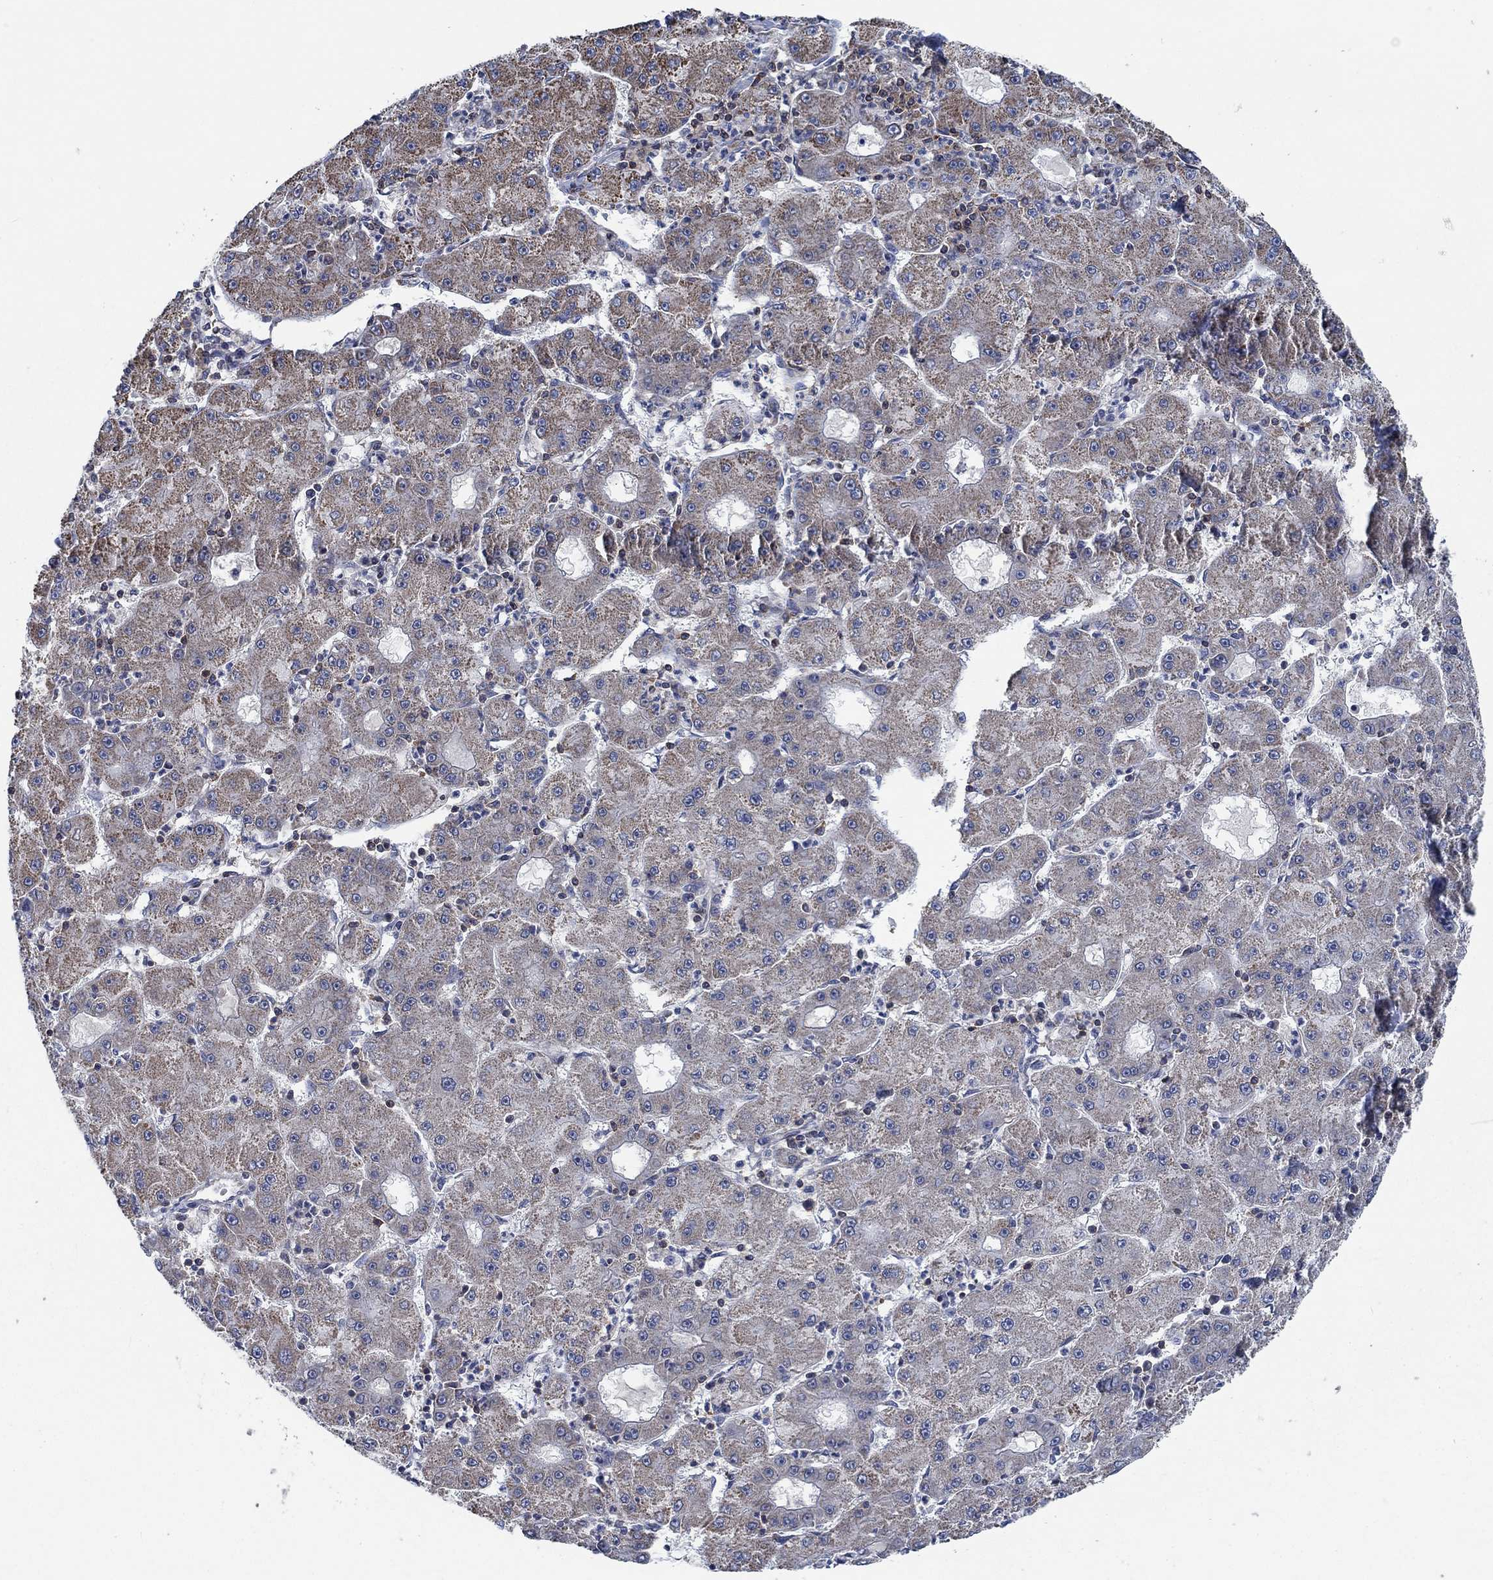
{"staining": {"intensity": "weak", "quantity": ">75%", "location": "cytoplasmic/membranous"}, "tissue": "liver cancer", "cell_type": "Tumor cells", "image_type": "cancer", "snomed": [{"axis": "morphology", "description": "Carcinoma, Hepatocellular, NOS"}, {"axis": "topography", "description": "Liver"}], "caption": "High-power microscopy captured an immunohistochemistry photomicrograph of liver cancer (hepatocellular carcinoma), revealing weak cytoplasmic/membranous staining in about >75% of tumor cells. (DAB IHC, brown staining for protein, blue staining for nuclei).", "gene": "STXBP6", "patient": {"sex": "male", "age": 73}}